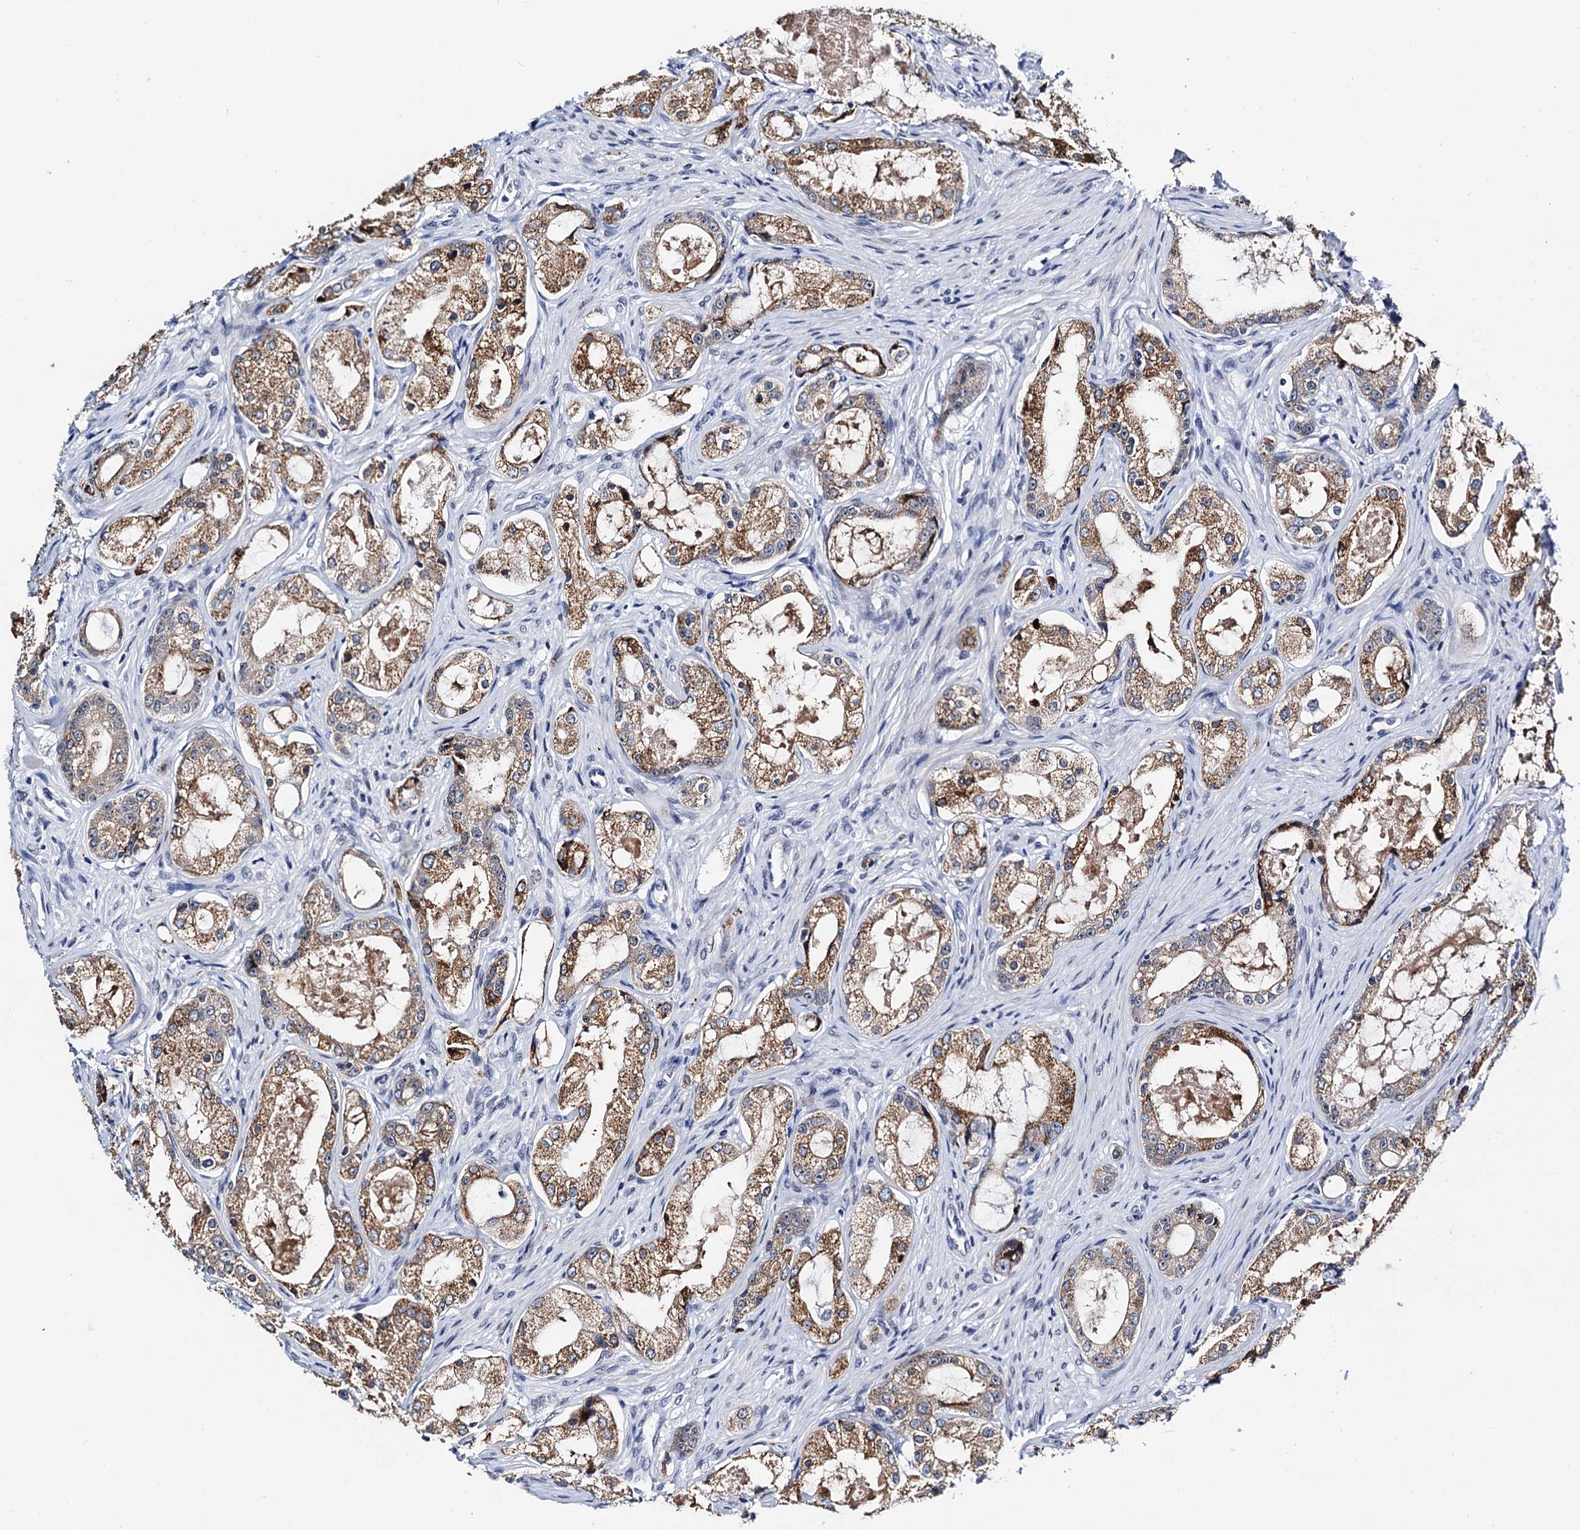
{"staining": {"intensity": "moderate", "quantity": ">75%", "location": "cytoplasmic/membranous"}, "tissue": "prostate cancer", "cell_type": "Tumor cells", "image_type": "cancer", "snomed": [{"axis": "morphology", "description": "Adenocarcinoma, Low grade"}, {"axis": "topography", "description": "Prostate"}], "caption": "Low-grade adenocarcinoma (prostate) stained with immunohistochemistry reveals moderate cytoplasmic/membranous positivity in about >75% of tumor cells.", "gene": "SLC7A10", "patient": {"sex": "male", "age": 68}}